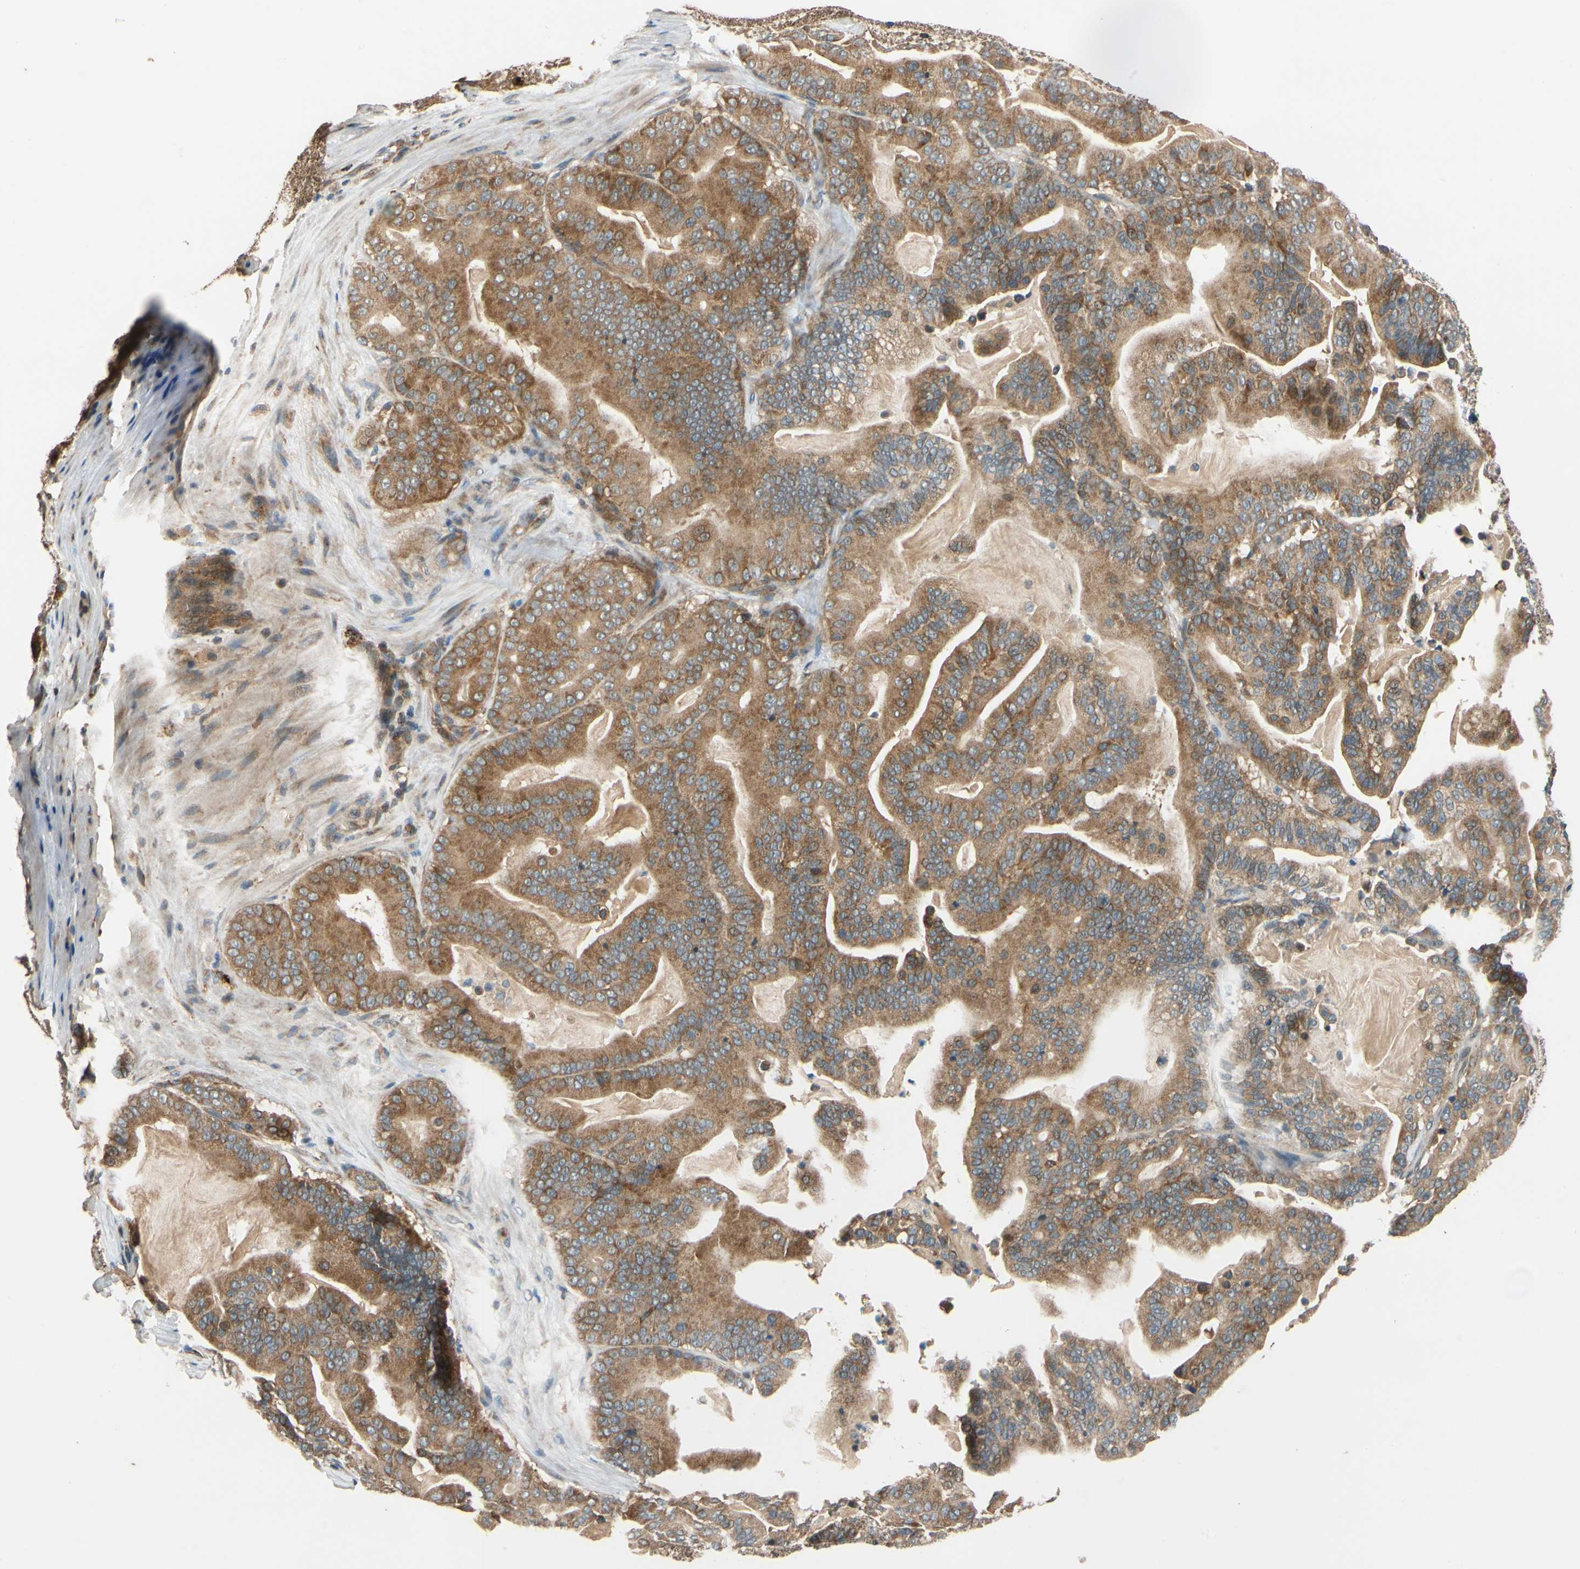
{"staining": {"intensity": "moderate", "quantity": ">75%", "location": "cytoplasmic/membranous"}, "tissue": "pancreatic cancer", "cell_type": "Tumor cells", "image_type": "cancer", "snomed": [{"axis": "morphology", "description": "Adenocarcinoma, NOS"}, {"axis": "topography", "description": "Pancreas"}], "caption": "The immunohistochemical stain highlights moderate cytoplasmic/membranous staining in tumor cells of adenocarcinoma (pancreatic) tissue. (DAB (3,3'-diaminobenzidine) IHC with brightfield microscopy, high magnification).", "gene": "ANKHD1", "patient": {"sex": "male", "age": 63}}